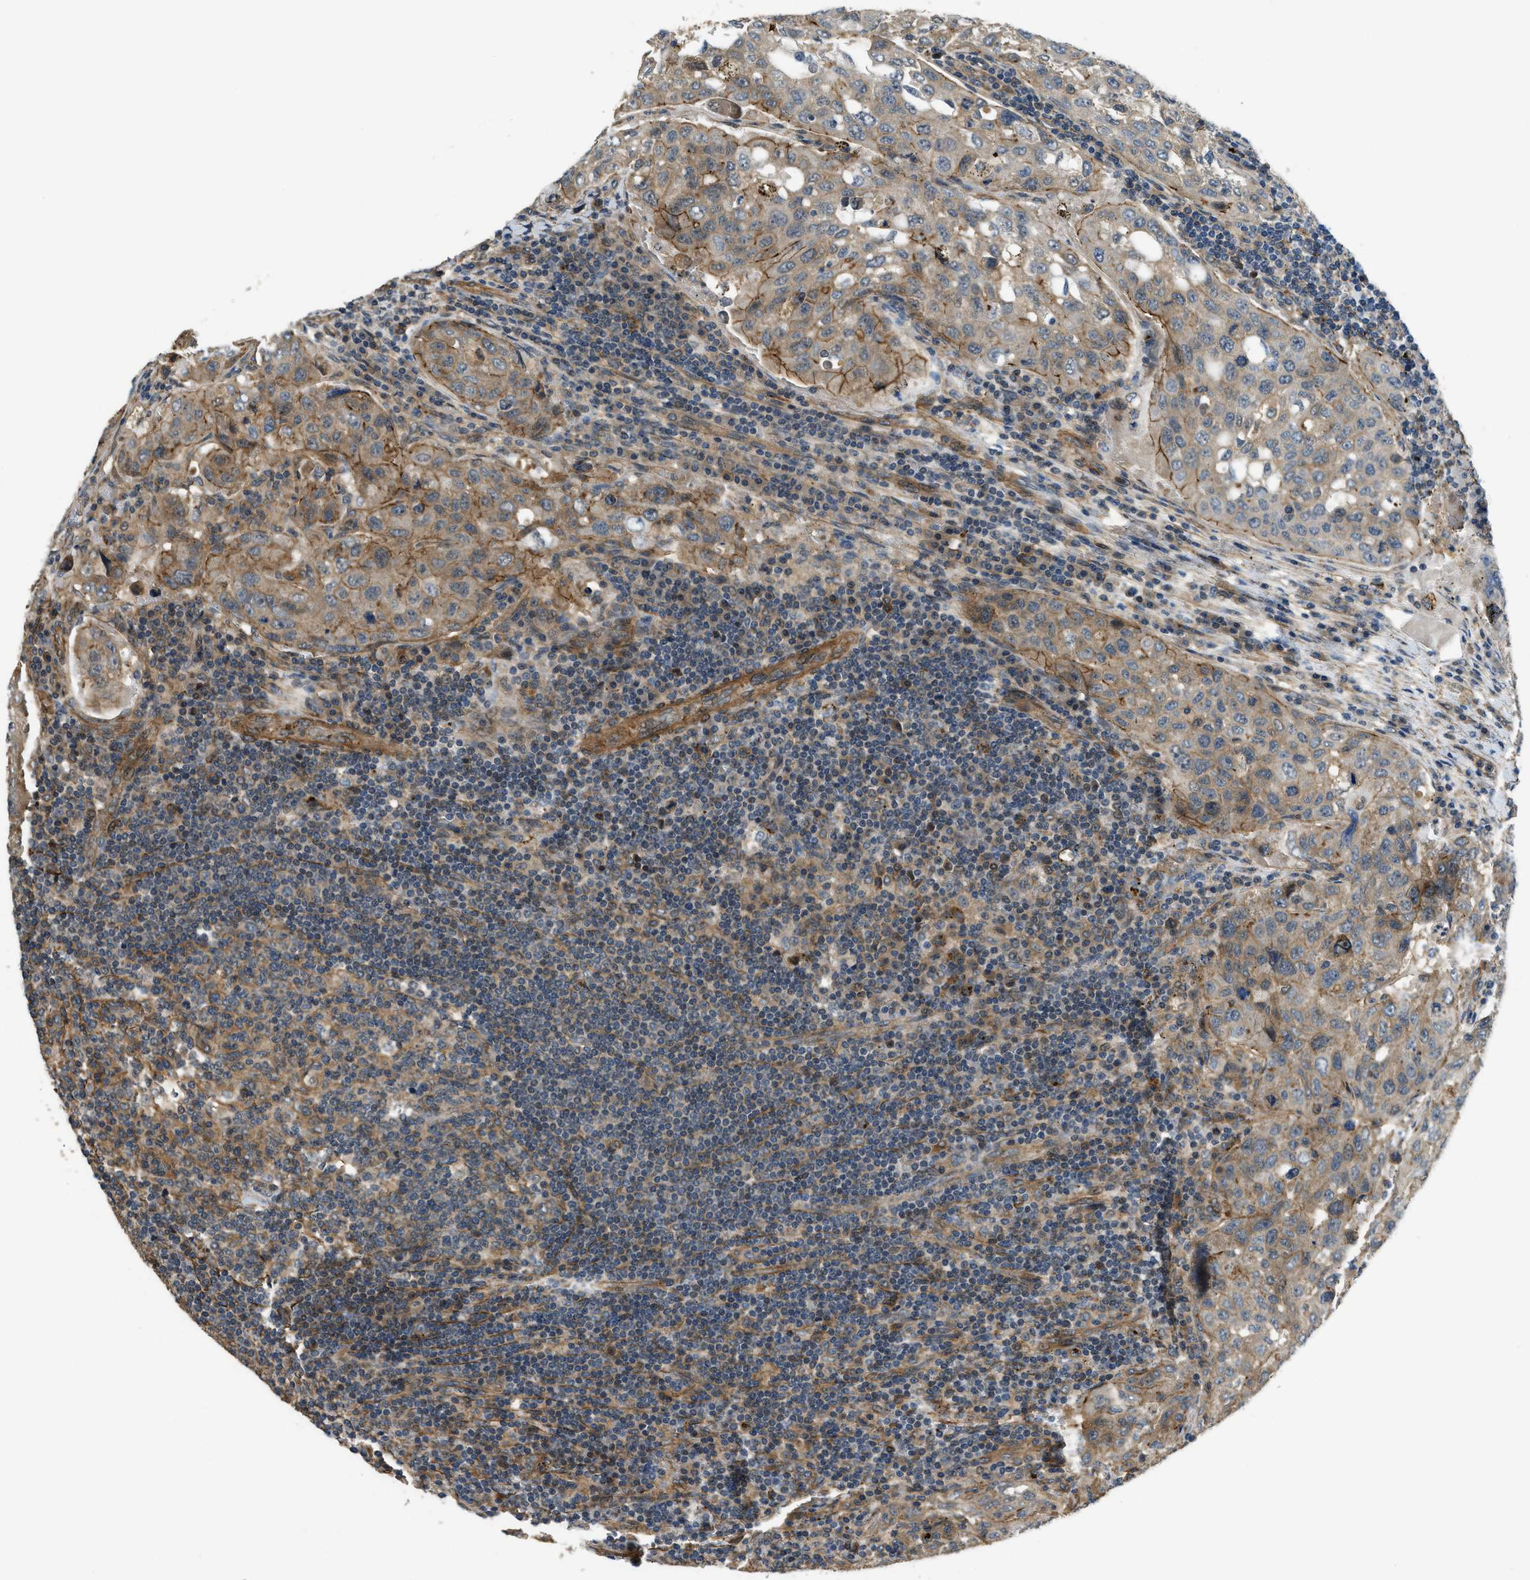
{"staining": {"intensity": "moderate", "quantity": ">75%", "location": "cytoplasmic/membranous"}, "tissue": "urothelial cancer", "cell_type": "Tumor cells", "image_type": "cancer", "snomed": [{"axis": "morphology", "description": "Urothelial carcinoma, High grade"}, {"axis": "topography", "description": "Lymph node"}, {"axis": "topography", "description": "Urinary bladder"}], "caption": "Immunohistochemistry histopathology image of neoplastic tissue: human high-grade urothelial carcinoma stained using immunohistochemistry displays medium levels of moderate protein expression localized specifically in the cytoplasmic/membranous of tumor cells, appearing as a cytoplasmic/membranous brown color.", "gene": "CGN", "patient": {"sex": "male", "age": 51}}